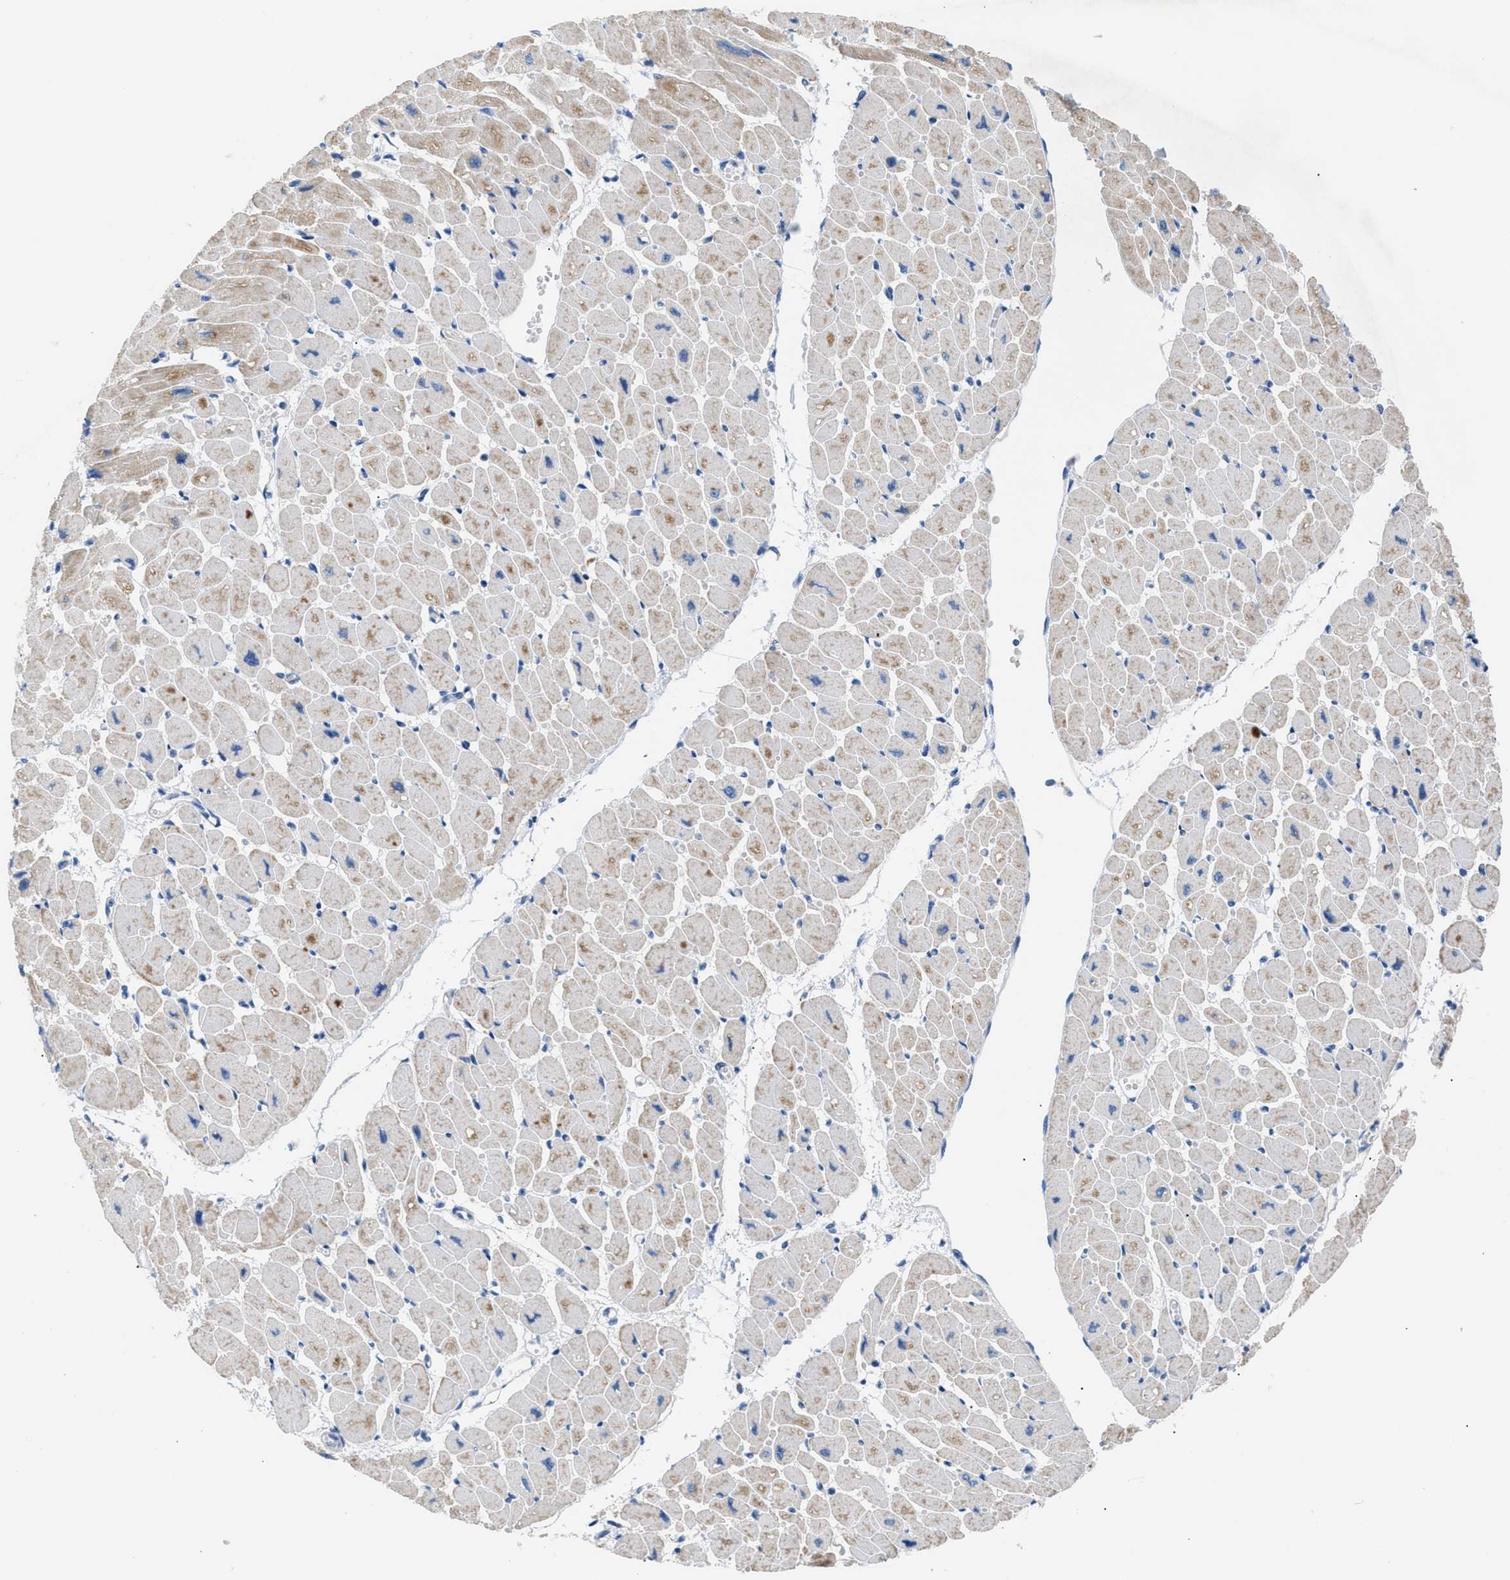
{"staining": {"intensity": "moderate", "quantity": "25%-75%", "location": "cytoplasmic/membranous"}, "tissue": "heart muscle", "cell_type": "Cardiomyocytes", "image_type": "normal", "snomed": [{"axis": "morphology", "description": "Normal tissue, NOS"}, {"axis": "topography", "description": "Heart"}], "caption": "Cardiomyocytes exhibit medium levels of moderate cytoplasmic/membranous staining in approximately 25%-75% of cells in benign human heart muscle.", "gene": "ILDR1", "patient": {"sex": "female", "age": 54}}